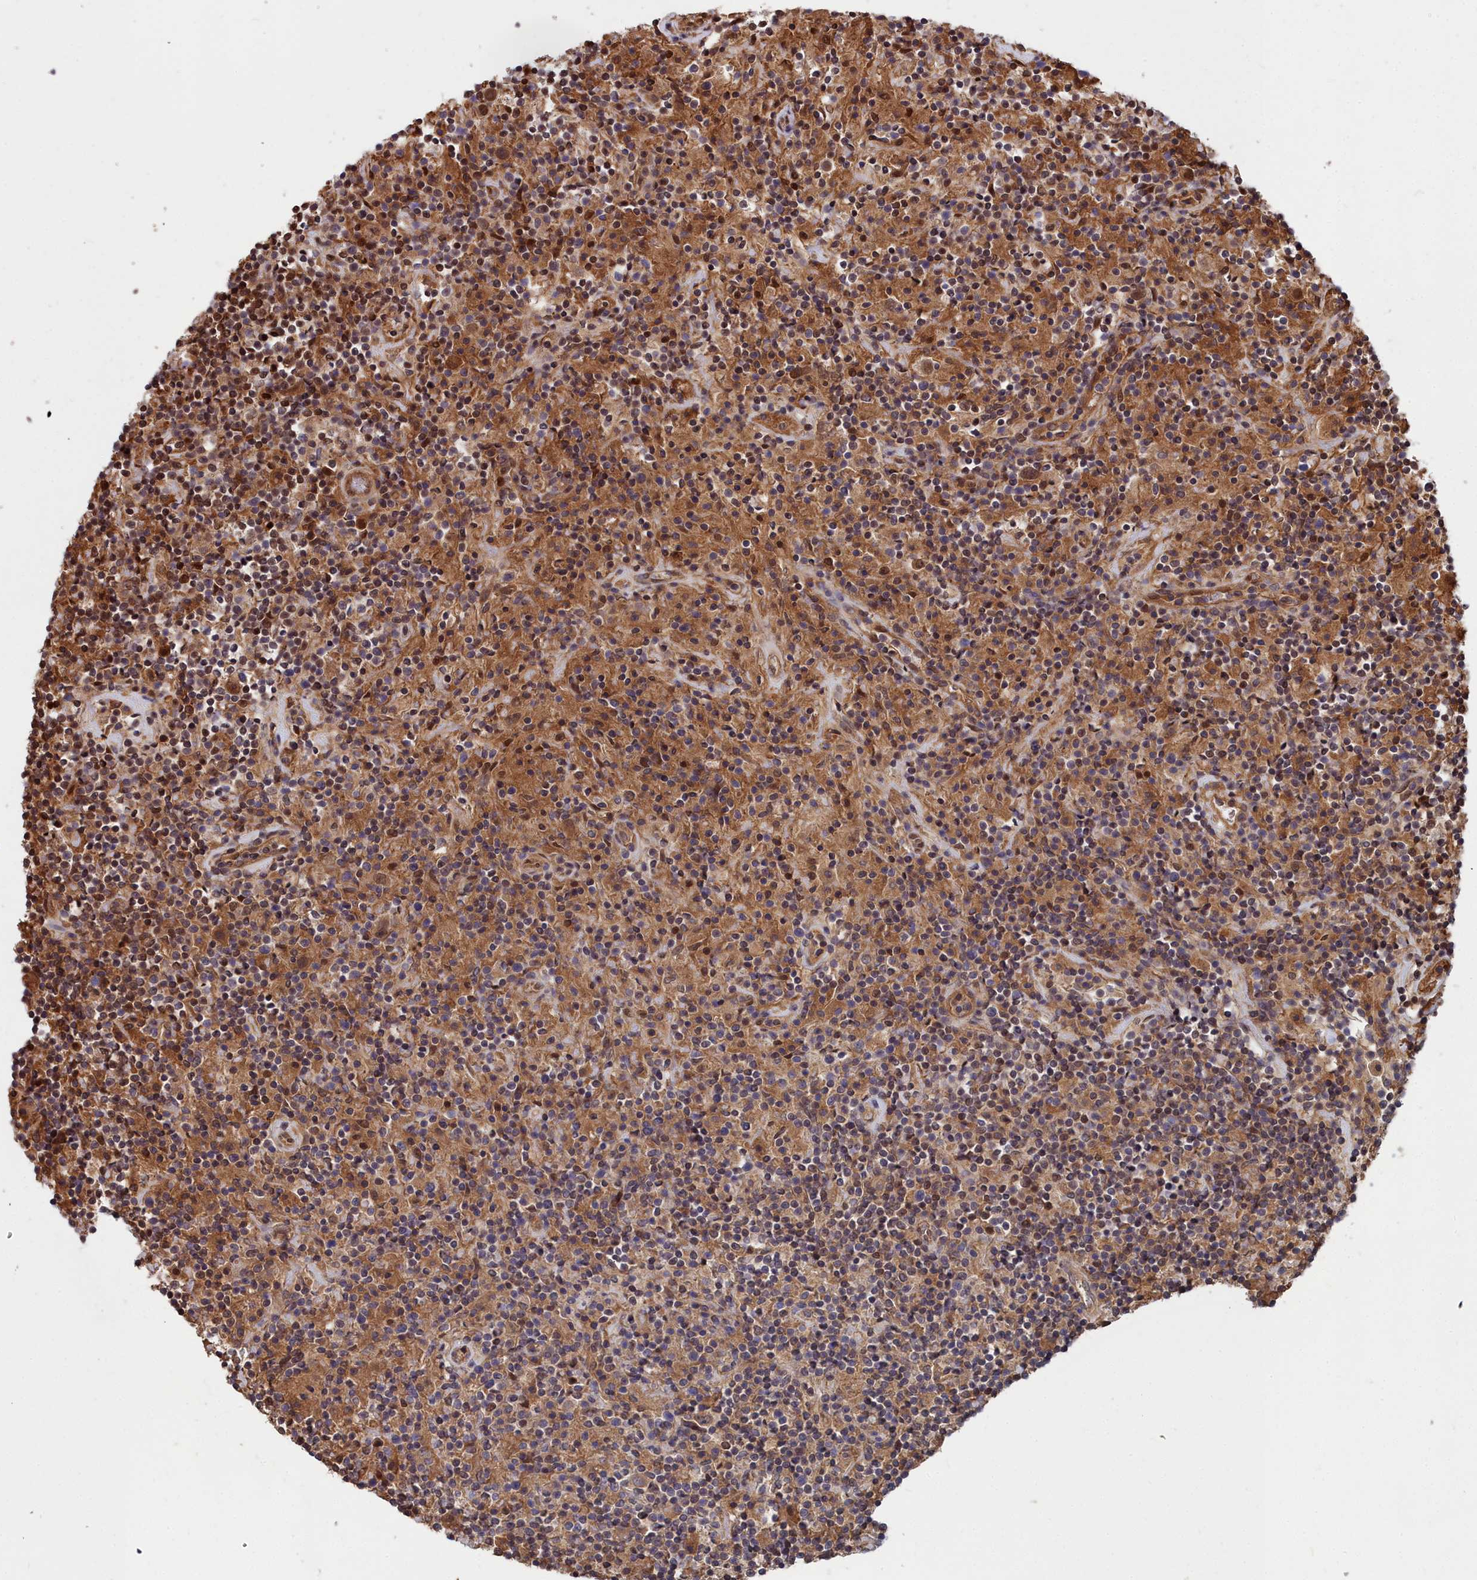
{"staining": {"intensity": "weak", "quantity": "25%-75%", "location": "cytoplasmic/membranous"}, "tissue": "lymphoma", "cell_type": "Tumor cells", "image_type": "cancer", "snomed": [{"axis": "morphology", "description": "Hodgkin's disease, NOS"}, {"axis": "topography", "description": "Lymph node"}], "caption": "Tumor cells reveal low levels of weak cytoplasmic/membranous staining in approximately 25%-75% of cells in human lymphoma.", "gene": "GFRA2", "patient": {"sex": "male", "age": 70}}